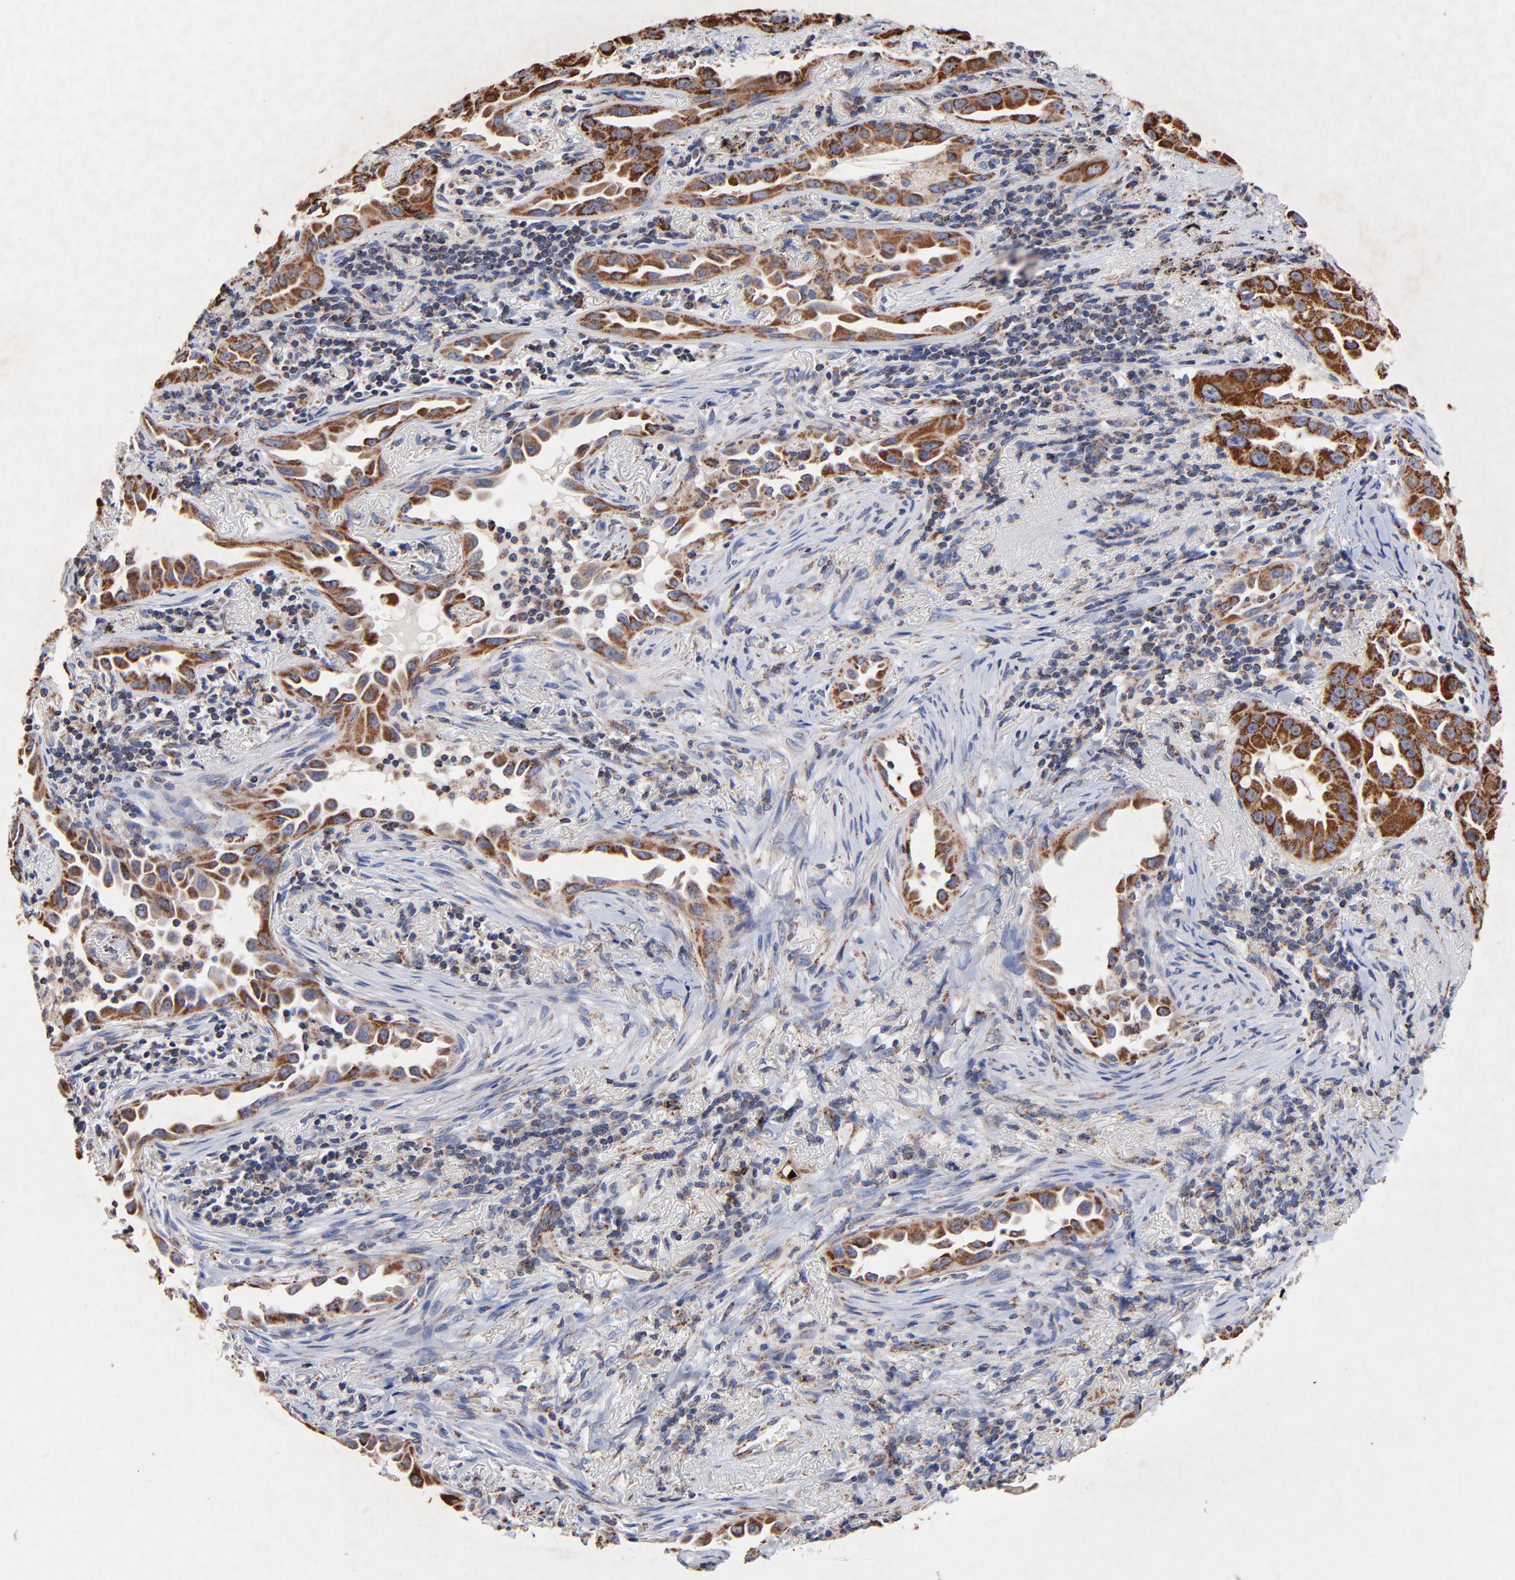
{"staining": {"intensity": "strong", "quantity": ">75%", "location": "cytoplasmic/membranous"}, "tissue": "lung cancer", "cell_type": "Tumor cells", "image_type": "cancer", "snomed": [{"axis": "morphology", "description": "Normal tissue, NOS"}, {"axis": "morphology", "description": "Adenocarcinoma, NOS"}, {"axis": "topography", "description": "Bronchus"}], "caption": "Lung cancer (adenocarcinoma) tissue reveals strong cytoplasmic/membranous staining in approximately >75% of tumor cells", "gene": "SSBP1", "patient": {"sex": "male", "age": 68}}